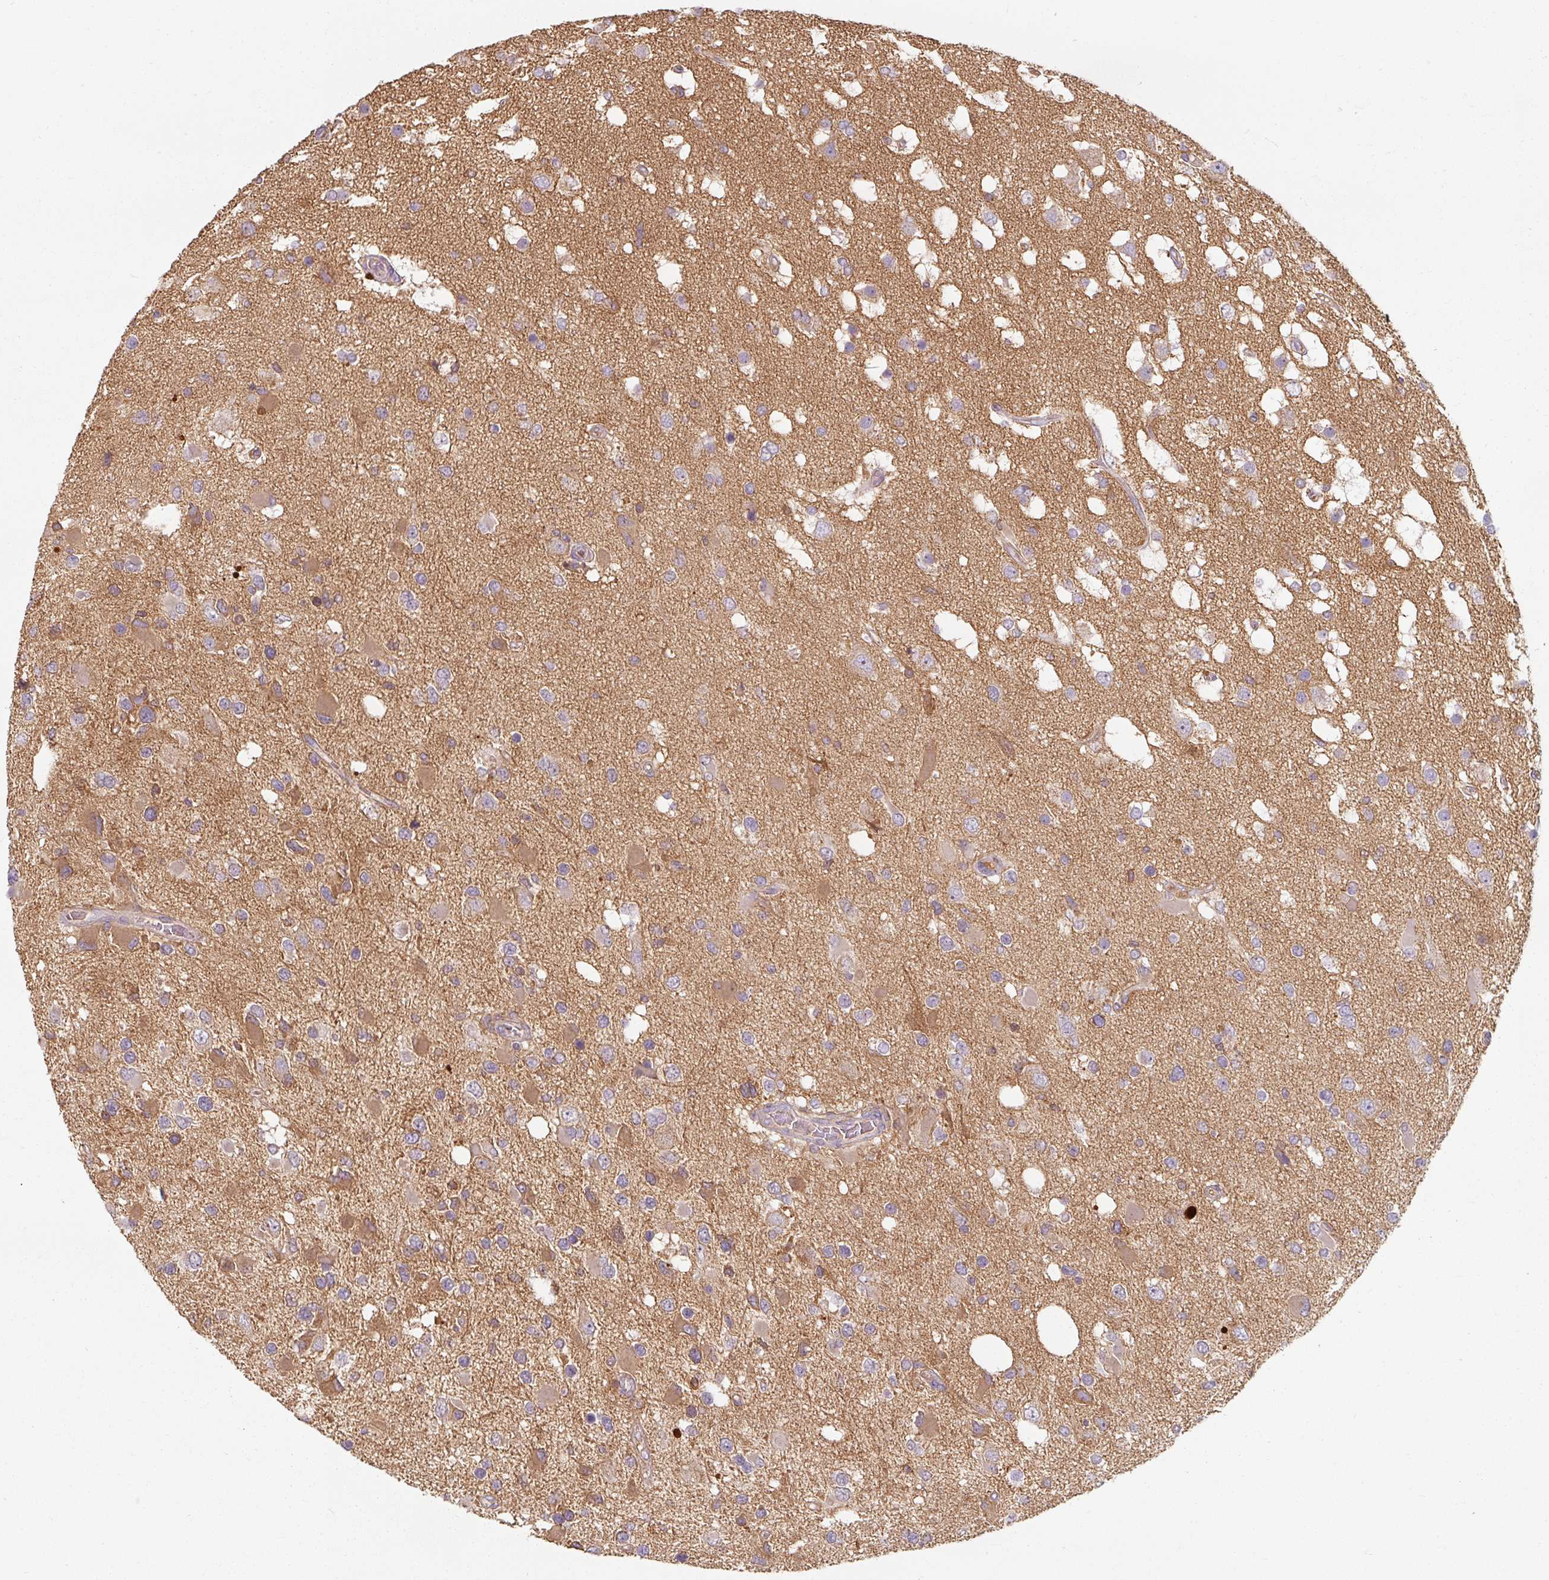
{"staining": {"intensity": "negative", "quantity": "none", "location": "none"}, "tissue": "glioma", "cell_type": "Tumor cells", "image_type": "cancer", "snomed": [{"axis": "morphology", "description": "Glioma, malignant, High grade"}, {"axis": "topography", "description": "Brain"}], "caption": "DAB immunohistochemical staining of human glioma demonstrates no significant positivity in tumor cells.", "gene": "TSEN54", "patient": {"sex": "male", "age": 53}}